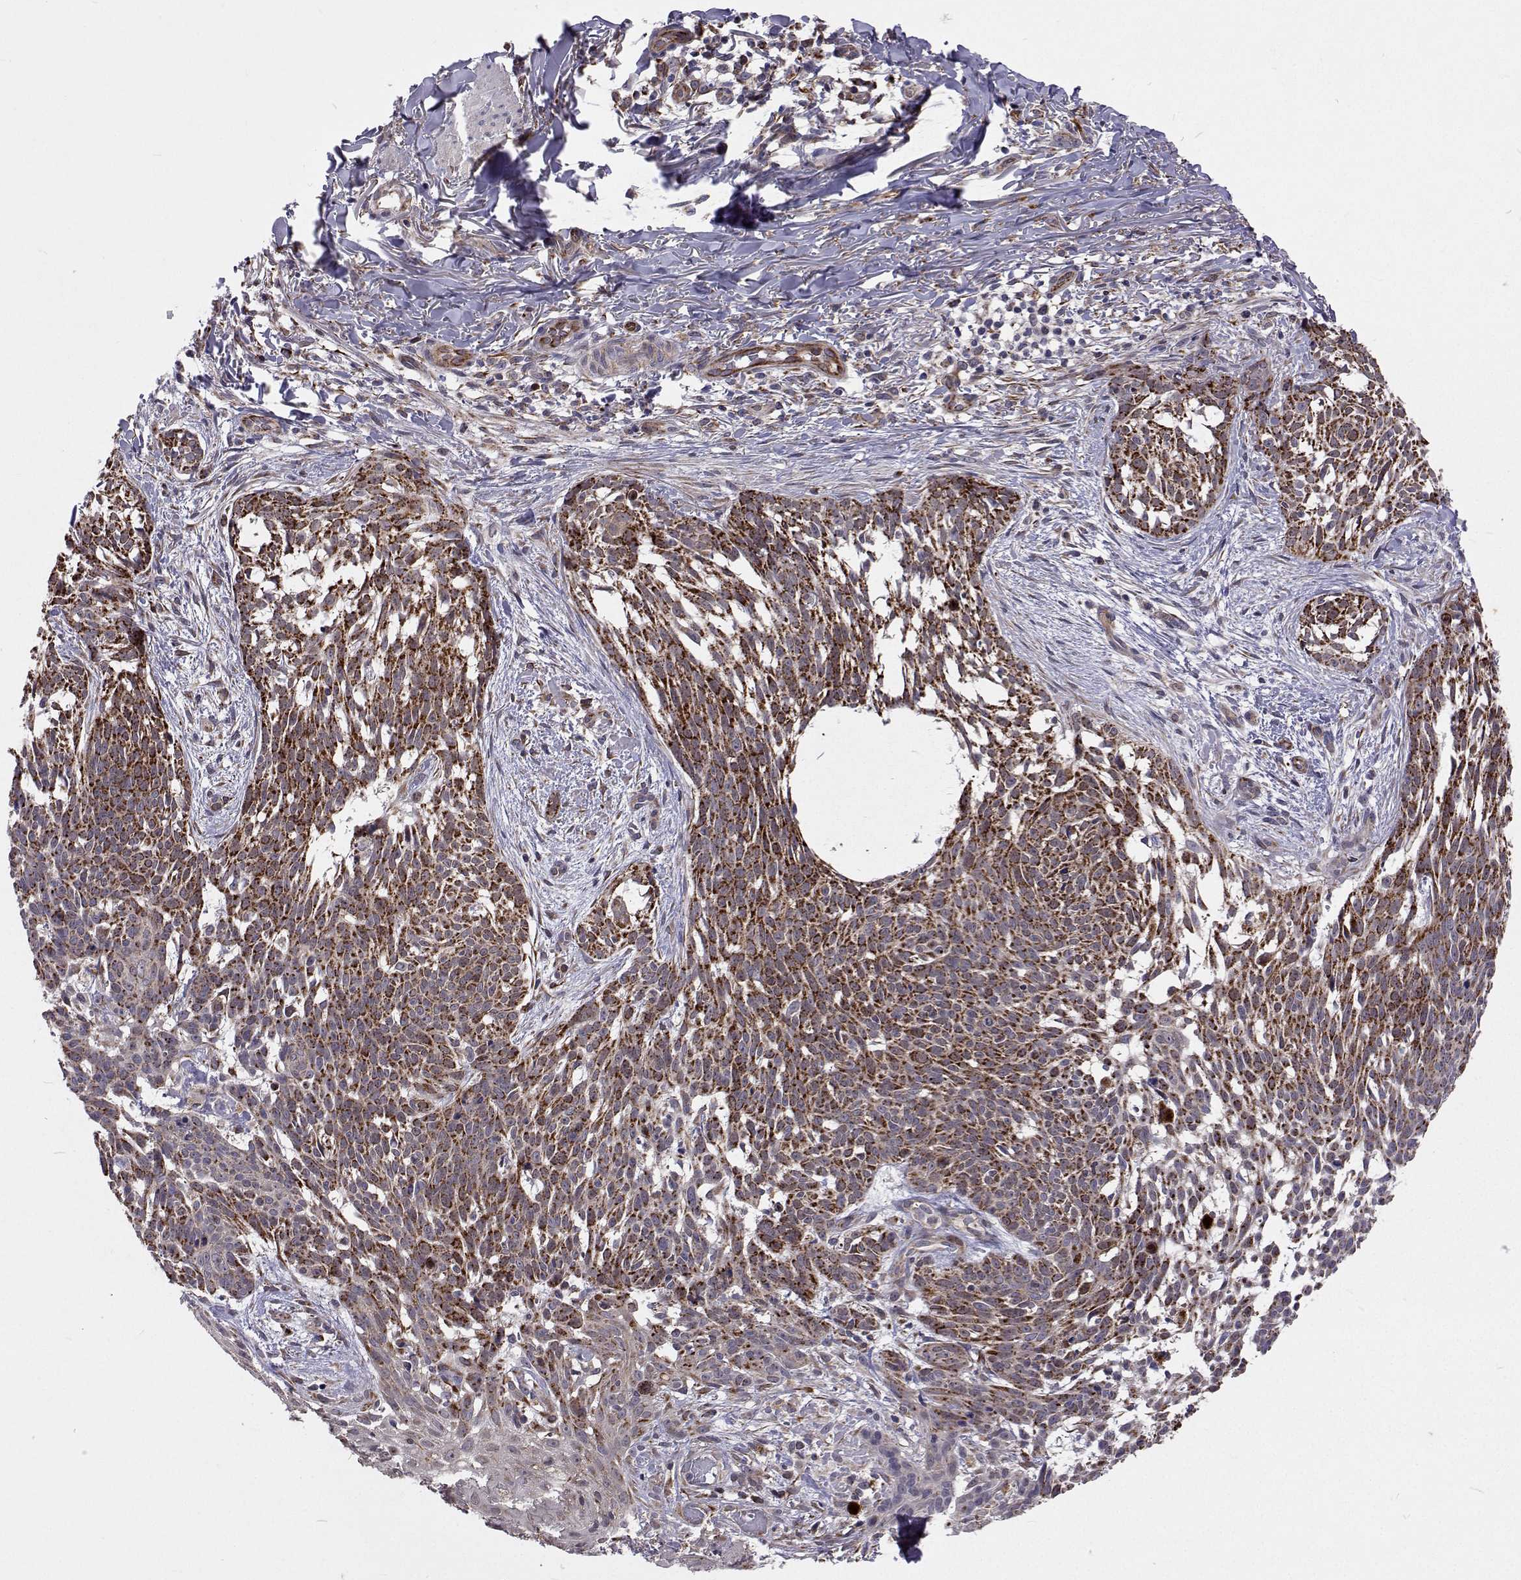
{"staining": {"intensity": "strong", "quantity": ">75%", "location": "cytoplasmic/membranous"}, "tissue": "skin cancer", "cell_type": "Tumor cells", "image_type": "cancer", "snomed": [{"axis": "morphology", "description": "Basal cell carcinoma"}, {"axis": "topography", "description": "Skin"}], "caption": "A brown stain highlights strong cytoplasmic/membranous staining of a protein in human skin basal cell carcinoma tumor cells.", "gene": "DHTKD1", "patient": {"sex": "male", "age": 88}}